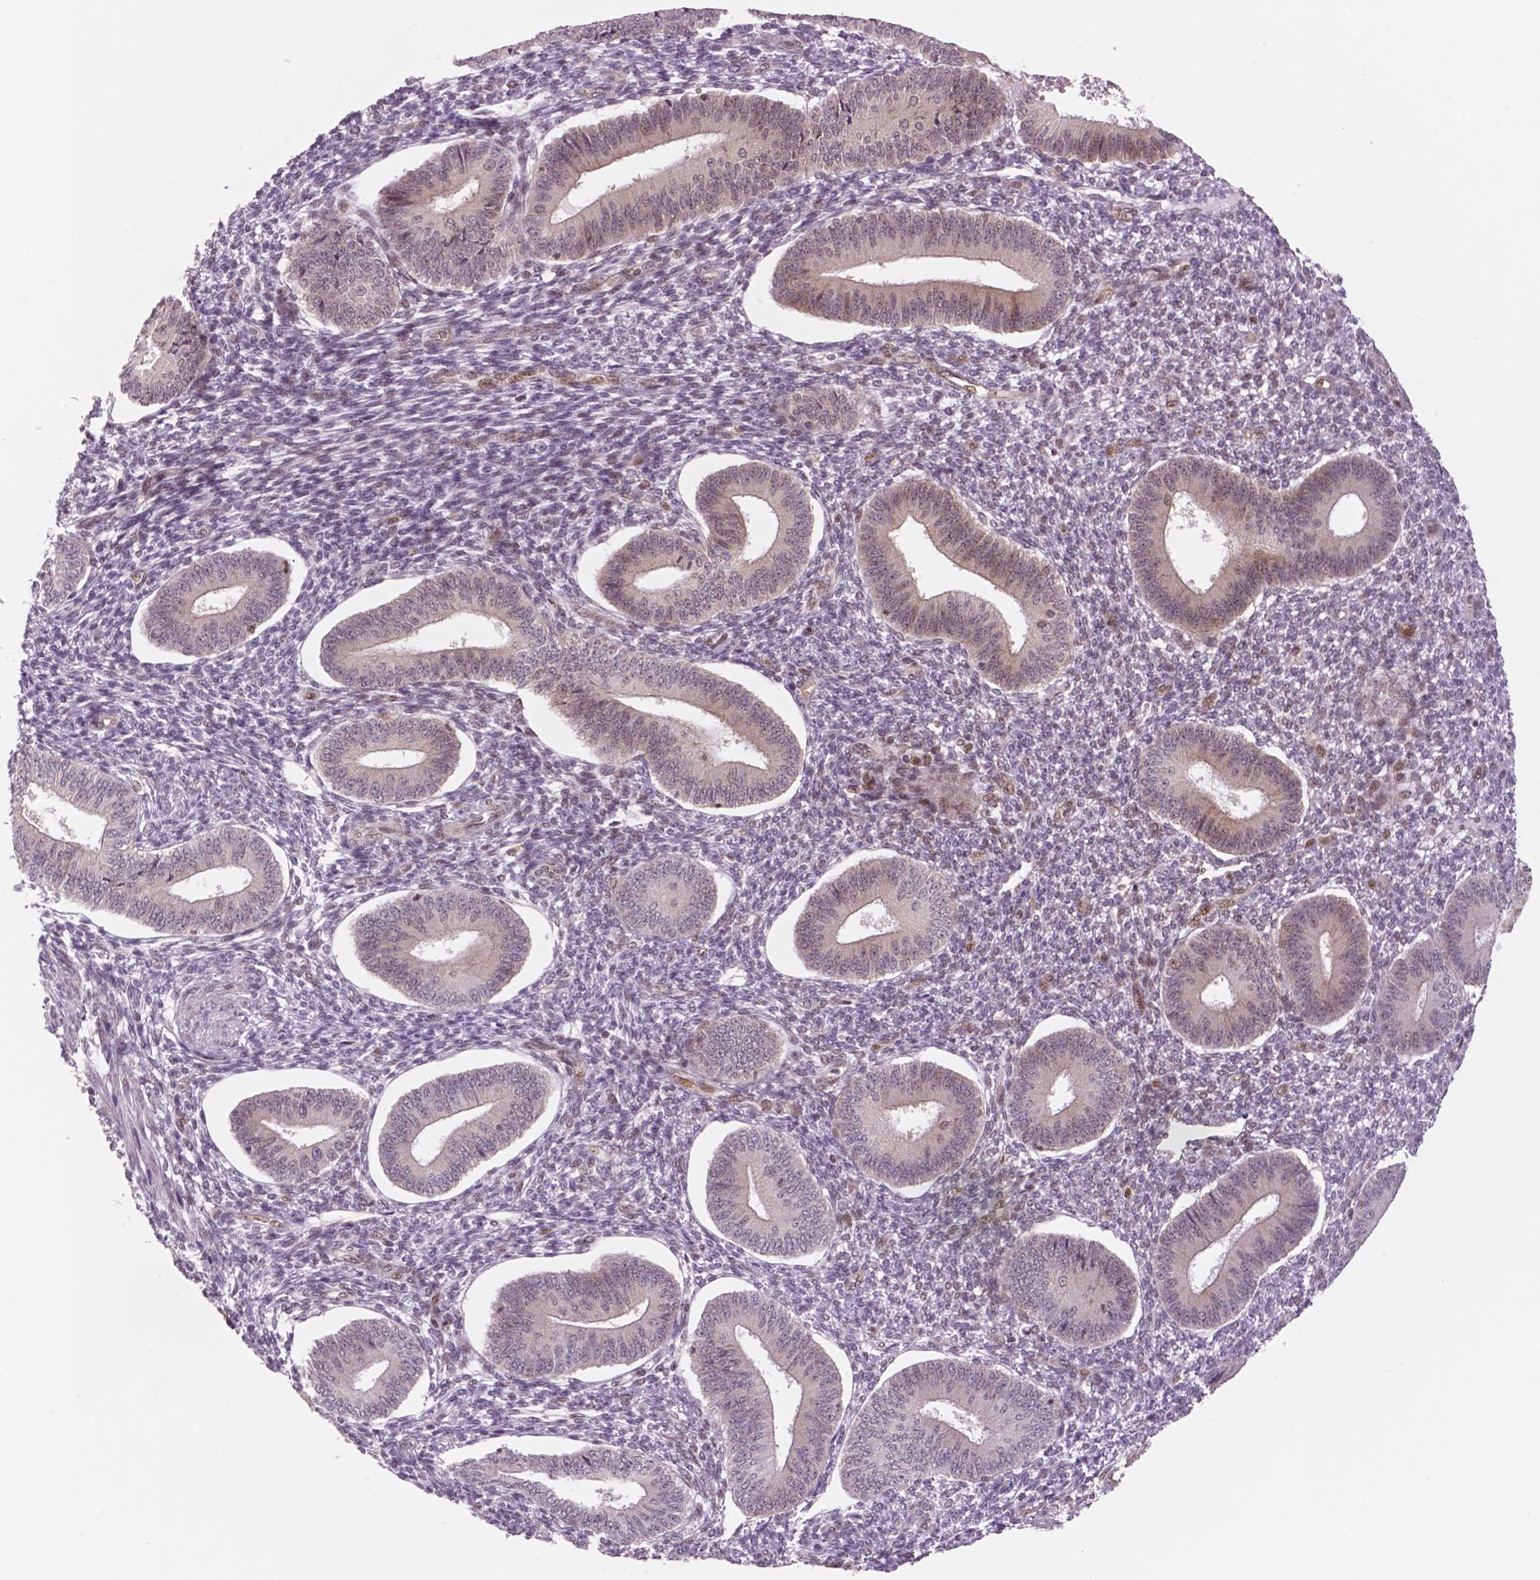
{"staining": {"intensity": "negative", "quantity": "none", "location": "none"}, "tissue": "endometrium", "cell_type": "Cells in endometrial stroma", "image_type": "normal", "snomed": [{"axis": "morphology", "description": "Normal tissue, NOS"}, {"axis": "topography", "description": "Endometrium"}], "caption": "IHC of benign endometrium exhibits no staining in cells in endometrial stroma.", "gene": "STAT3", "patient": {"sex": "female", "age": 42}}